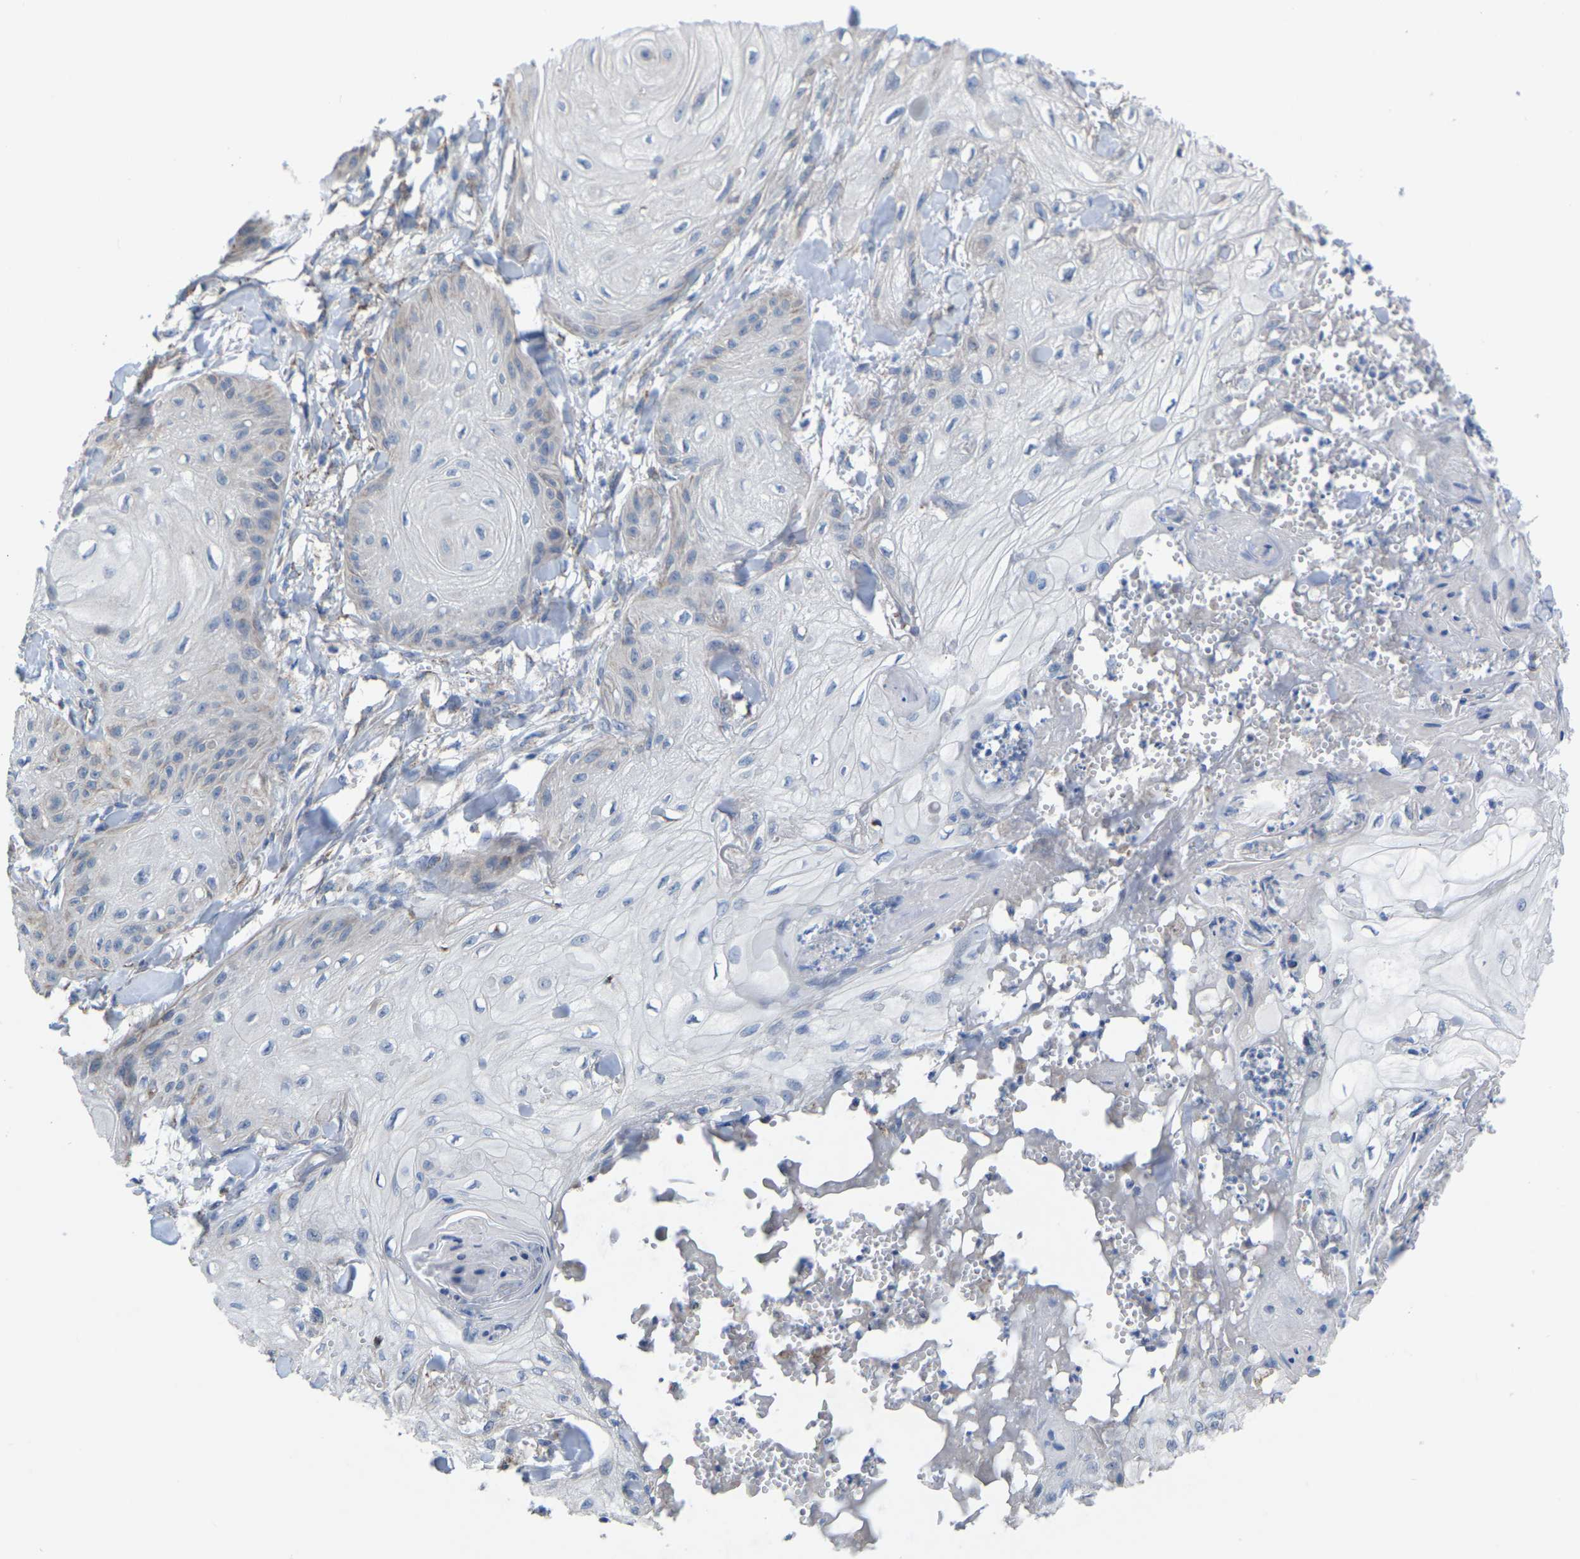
{"staining": {"intensity": "weak", "quantity": "<25%", "location": "cytoplasmic/membranous"}, "tissue": "skin cancer", "cell_type": "Tumor cells", "image_type": "cancer", "snomed": [{"axis": "morphology", "description": "Squamous cell carcinoma, NOS"}, {"axis": "topography", "description": "Skin"}], "caption": "Tumor cells show no significant protein positivity in squamous cell carcinoma (skin).", "gene": "BCL10", "patient": {"sex": "male", "age": 74}}